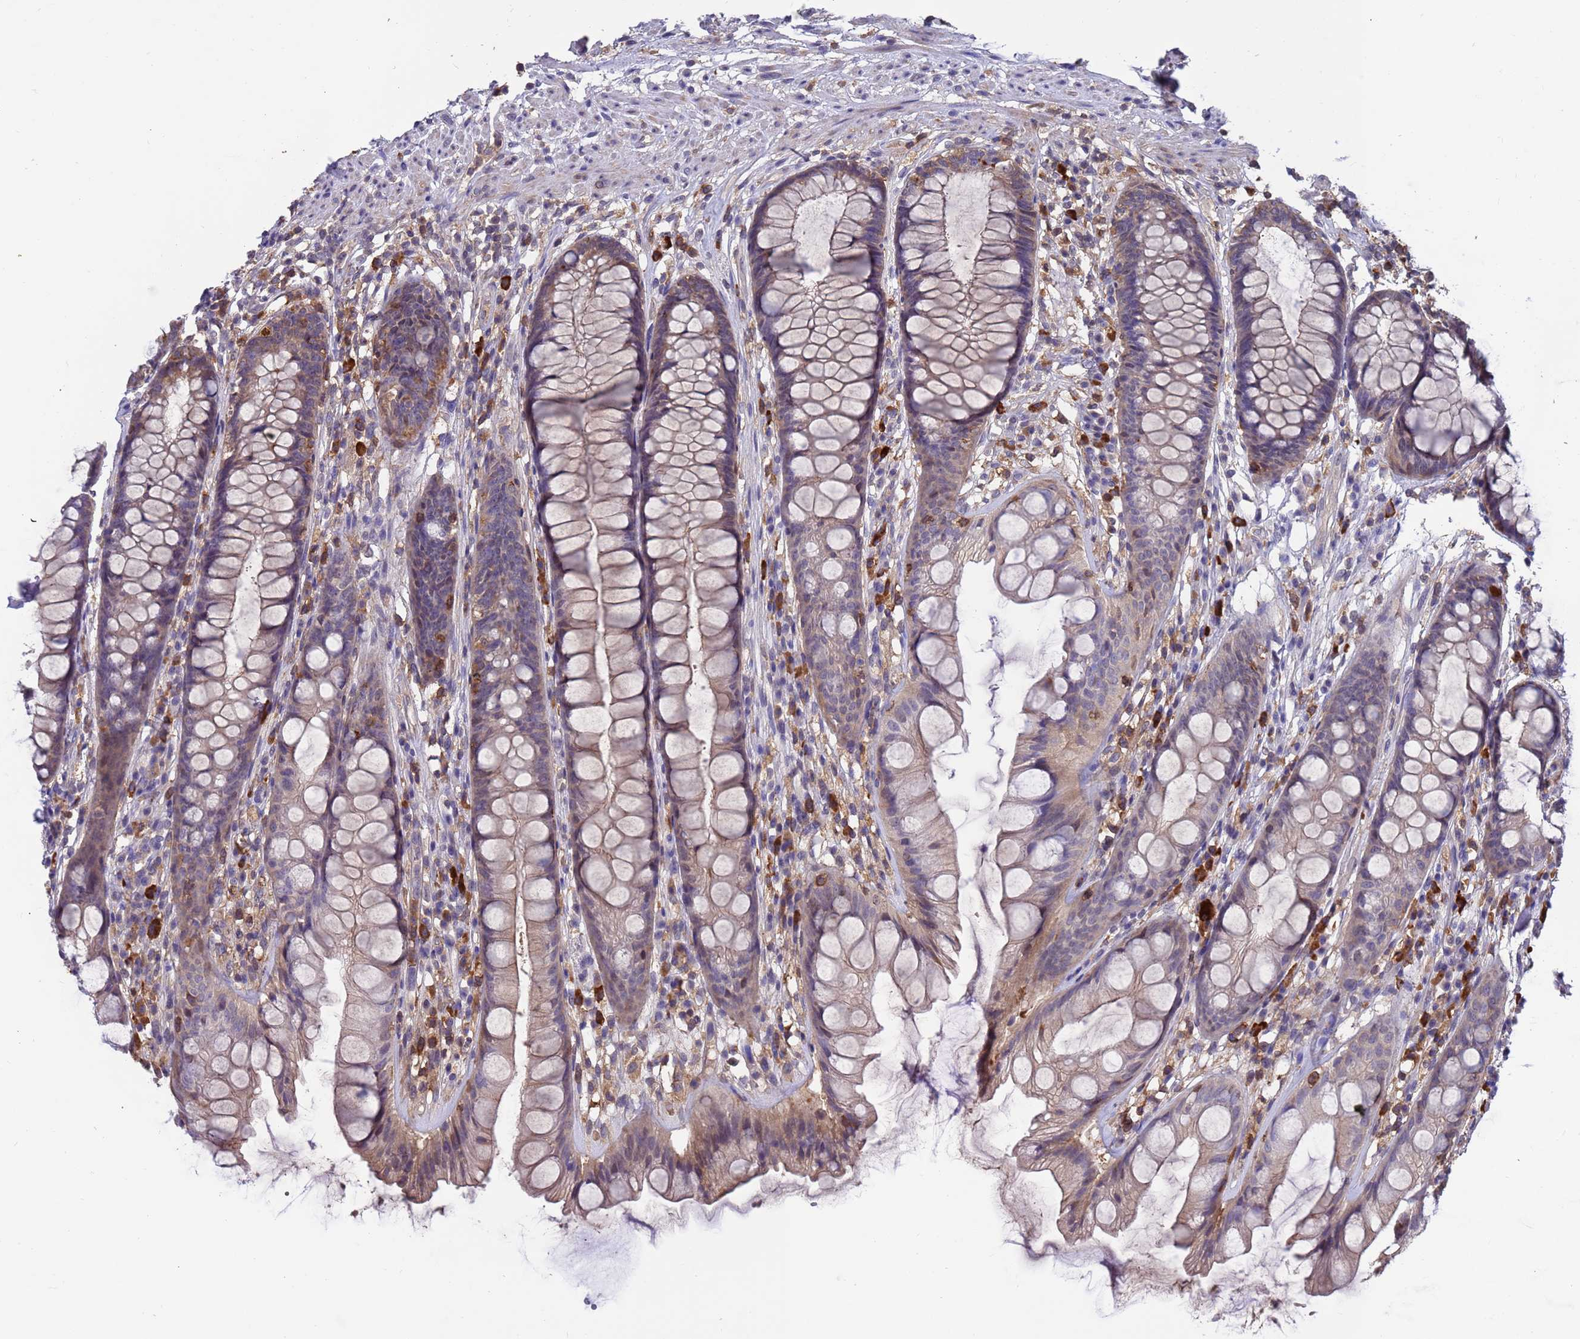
{"staining": {"intensity": "weak", "quantity": "25%-75%", "location": "cytoplasmic/membranous"}, "tissue": "rectum", "cell_type": "Glandular cells", "image_type": "normal", "snomed": [{"axis": "morphology", "description": "Normal tissue, NOS"}, {"axis": "topography", "description": "Rectum"}], "caption": "Immunohistochemistry (IHC) image of normal human rectum stained for a protein (brown), which reveals low levels of weak cytoplasmic/membranous positivity in about 25%-75% of glandular cells.", "gene": "AMPD3", "patient": {"sex": "male", "age": 74}}